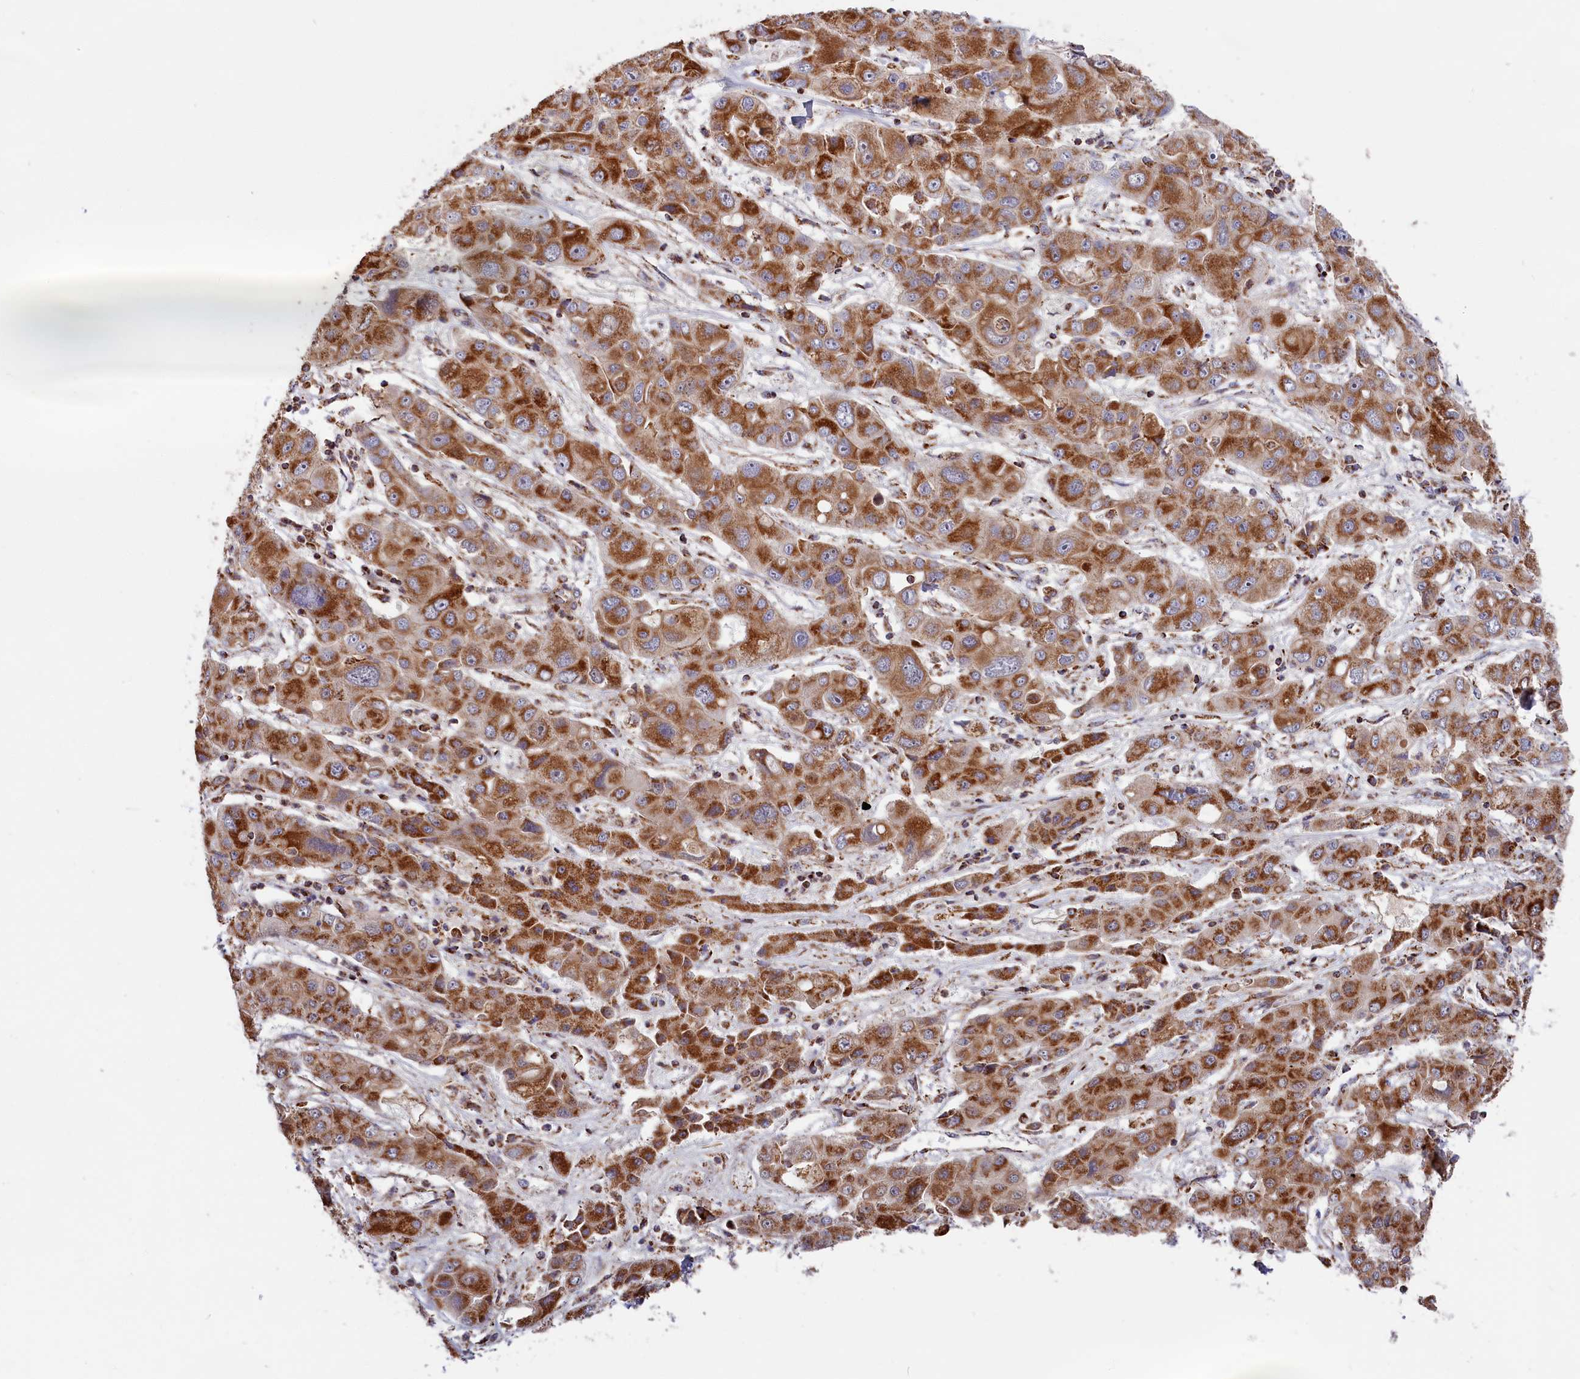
{"staining": {"intensity": "strong", "quantity": ">75%", "location": "cytoplasmic/membranous"}, "tissue": "liver cancer", "cell_type": "Tumor cells", "image_type": "cancer", "snomed": [{"axis": "morphology", "description": "Cholangiocarcinoma"}, {"axis": "topography", "description": "Liver"}], "caption": "High-magnification brightfield microscopy of liver cholangiocarcinoma stained with DAB (3,3'-diaminobenzidine) (brown) and counterstained with hematoxylin (blue). tumor cells exhibit strong cytoplasmic/membranous expression is present in about>75% of cells.", "gene": "MACROD1", "patient": {"sex": "male", "age": 67}}